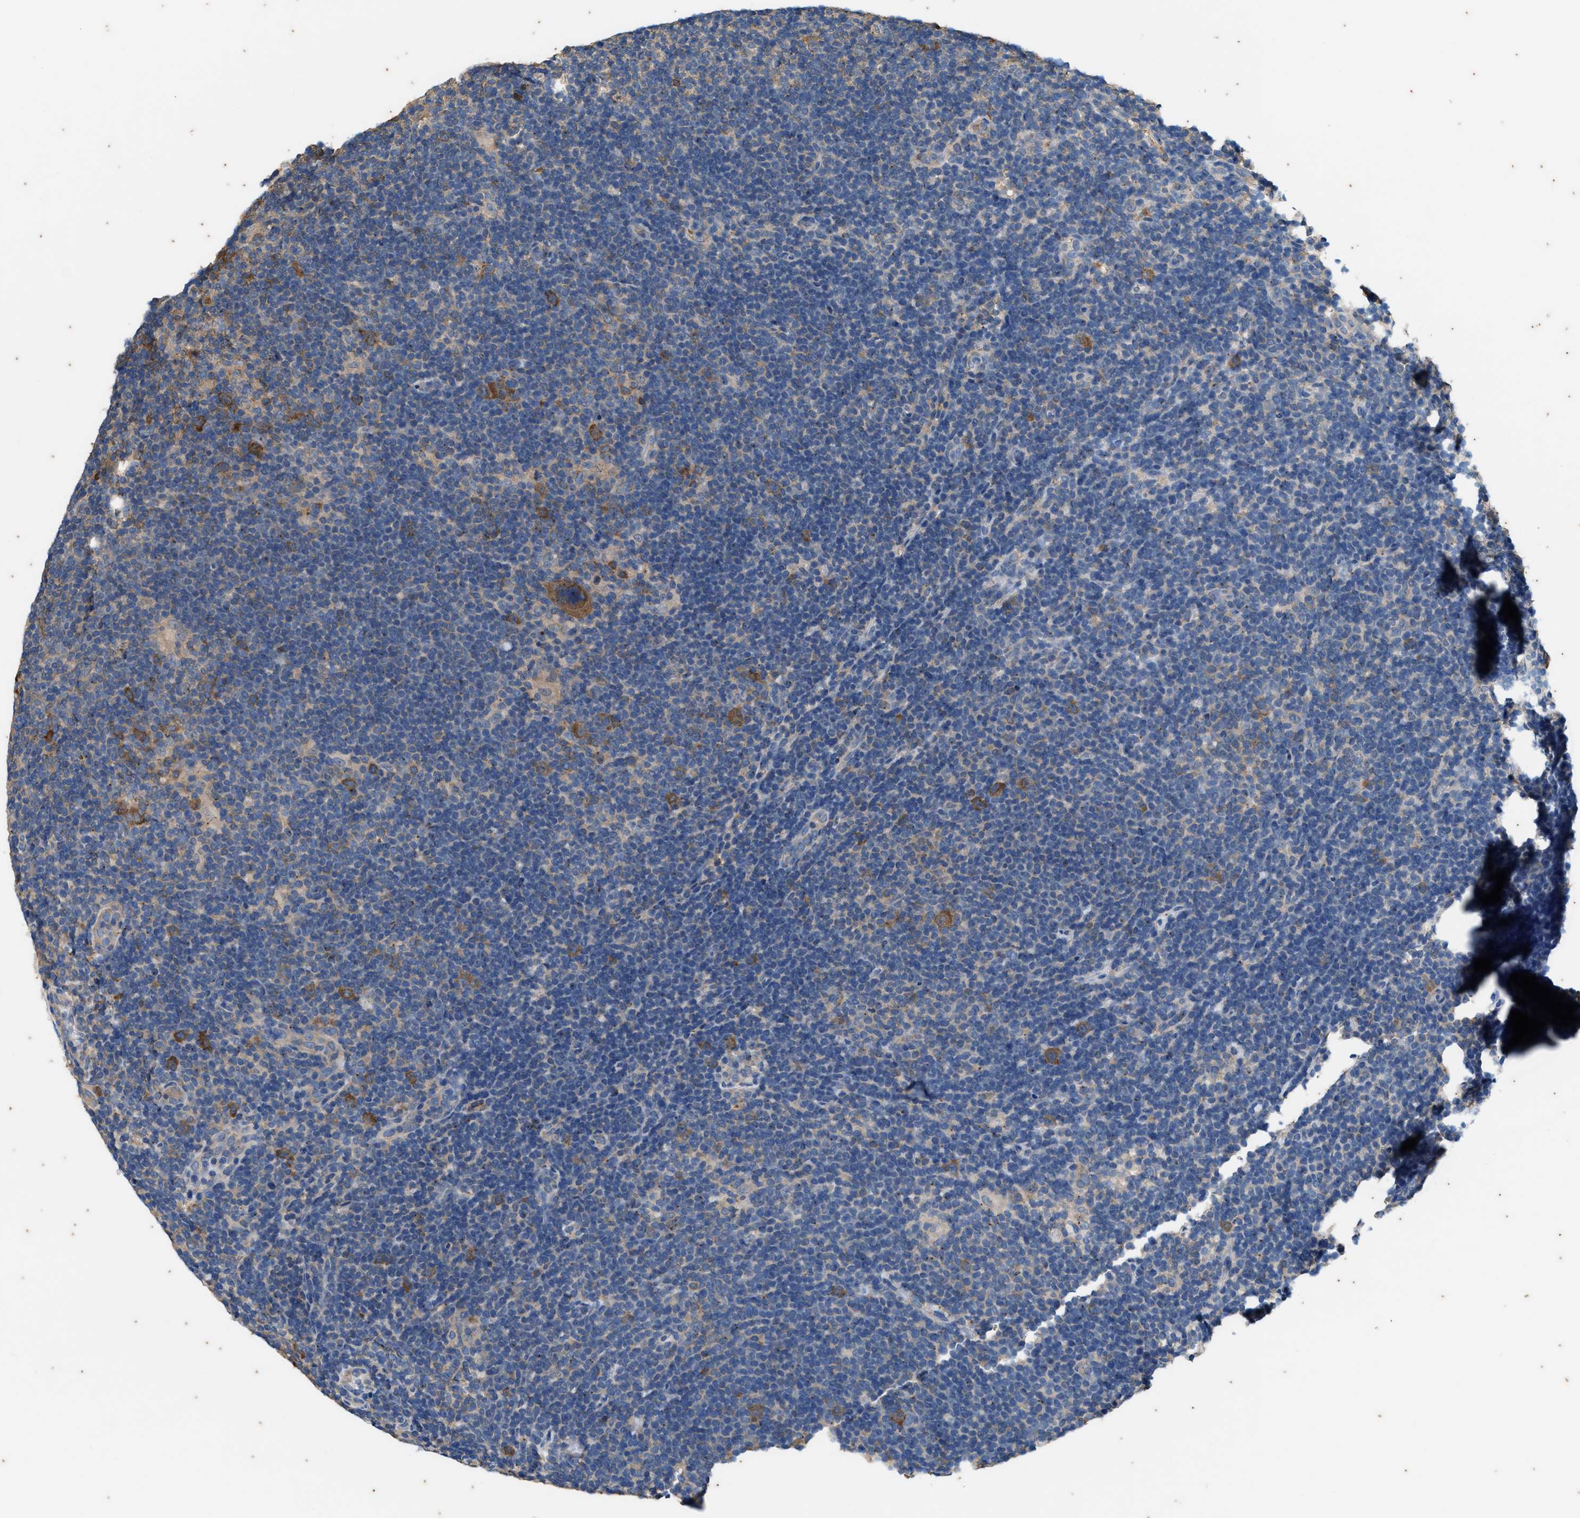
{"staining": {"intensity": "moderate", "quantity": ">75%", "location": "cytoplasmic/membranous"}, "tissue": "lymphoma", "cell_type": "Tumor cells", "image_type": "cancer", "snomed": [{"axis": "morphology", "description": "Hodgkin's disease, NOS"}, {"axis": "topography", "description": "Lymph node"}], "caption": "Immunohistochemical staining of human Hodgkin's disease demonstrates medium levels of moderate cytoplasmic/membranous protein staining in about >75% of tumor cells.", "gene": "COX19", "patient": {"sex": "female", "age": 57}}